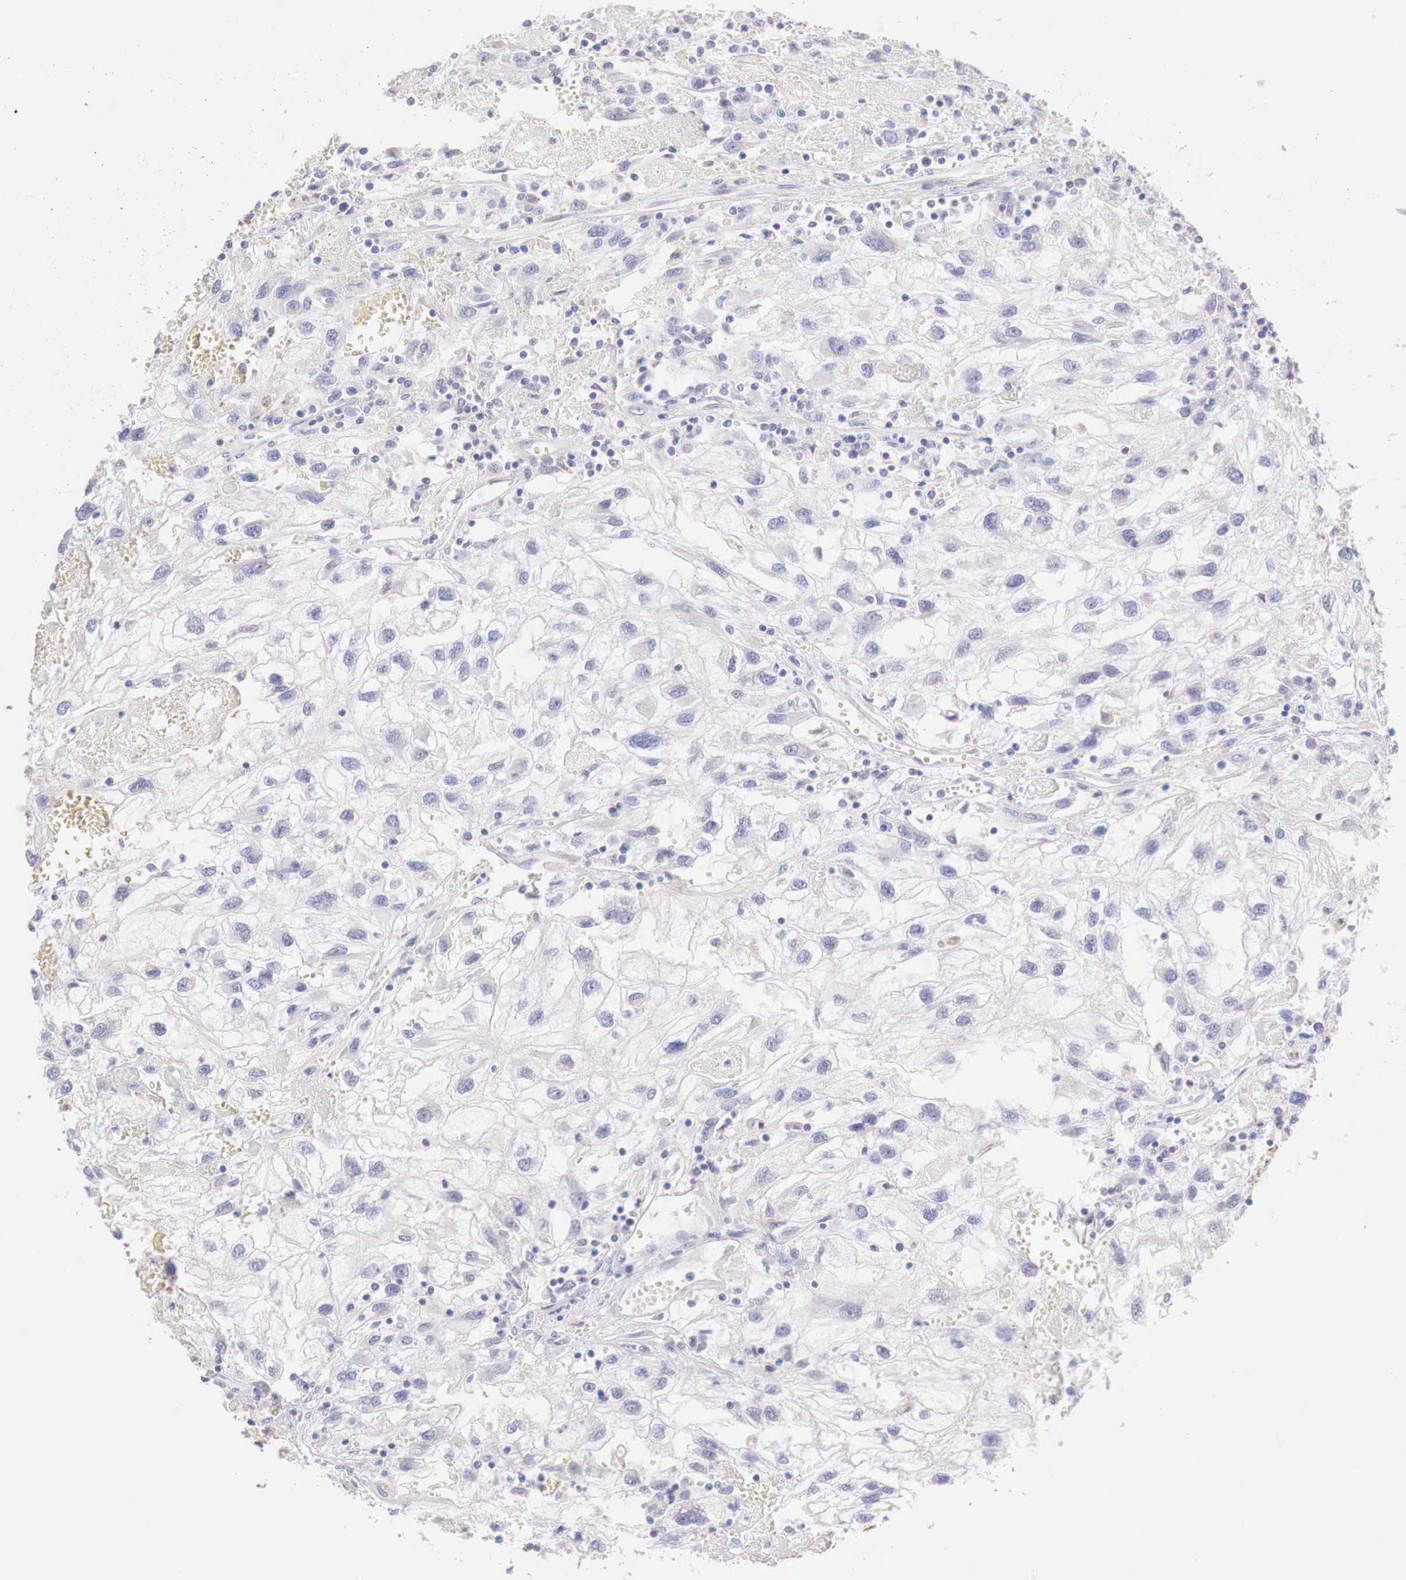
{"staining": {"intensity": "negative", "quantity": "none", "location": "none"}, "tissue": "renal cancer", "cell_type": "Tumor cells", "image_type": "cancer", "snomed": [{"axis": "morphology", "description": "Normal tissue, NOS"}, {"axis": "morphology", "description": "Adenocarcinoma, NOS"}, {"axis": "topography", "description": "Kidney"}], "caption": "High magnification brightfield microscopy of adenocarcinoma (renal) stained with DAB (3,3'-diaminobenzidine) (brown) and counterstained with hematoxylin (blue): tumor cells show no significant staining.", "gene": "IDH3G", "patient": {"sex": "male", "age": 71}}